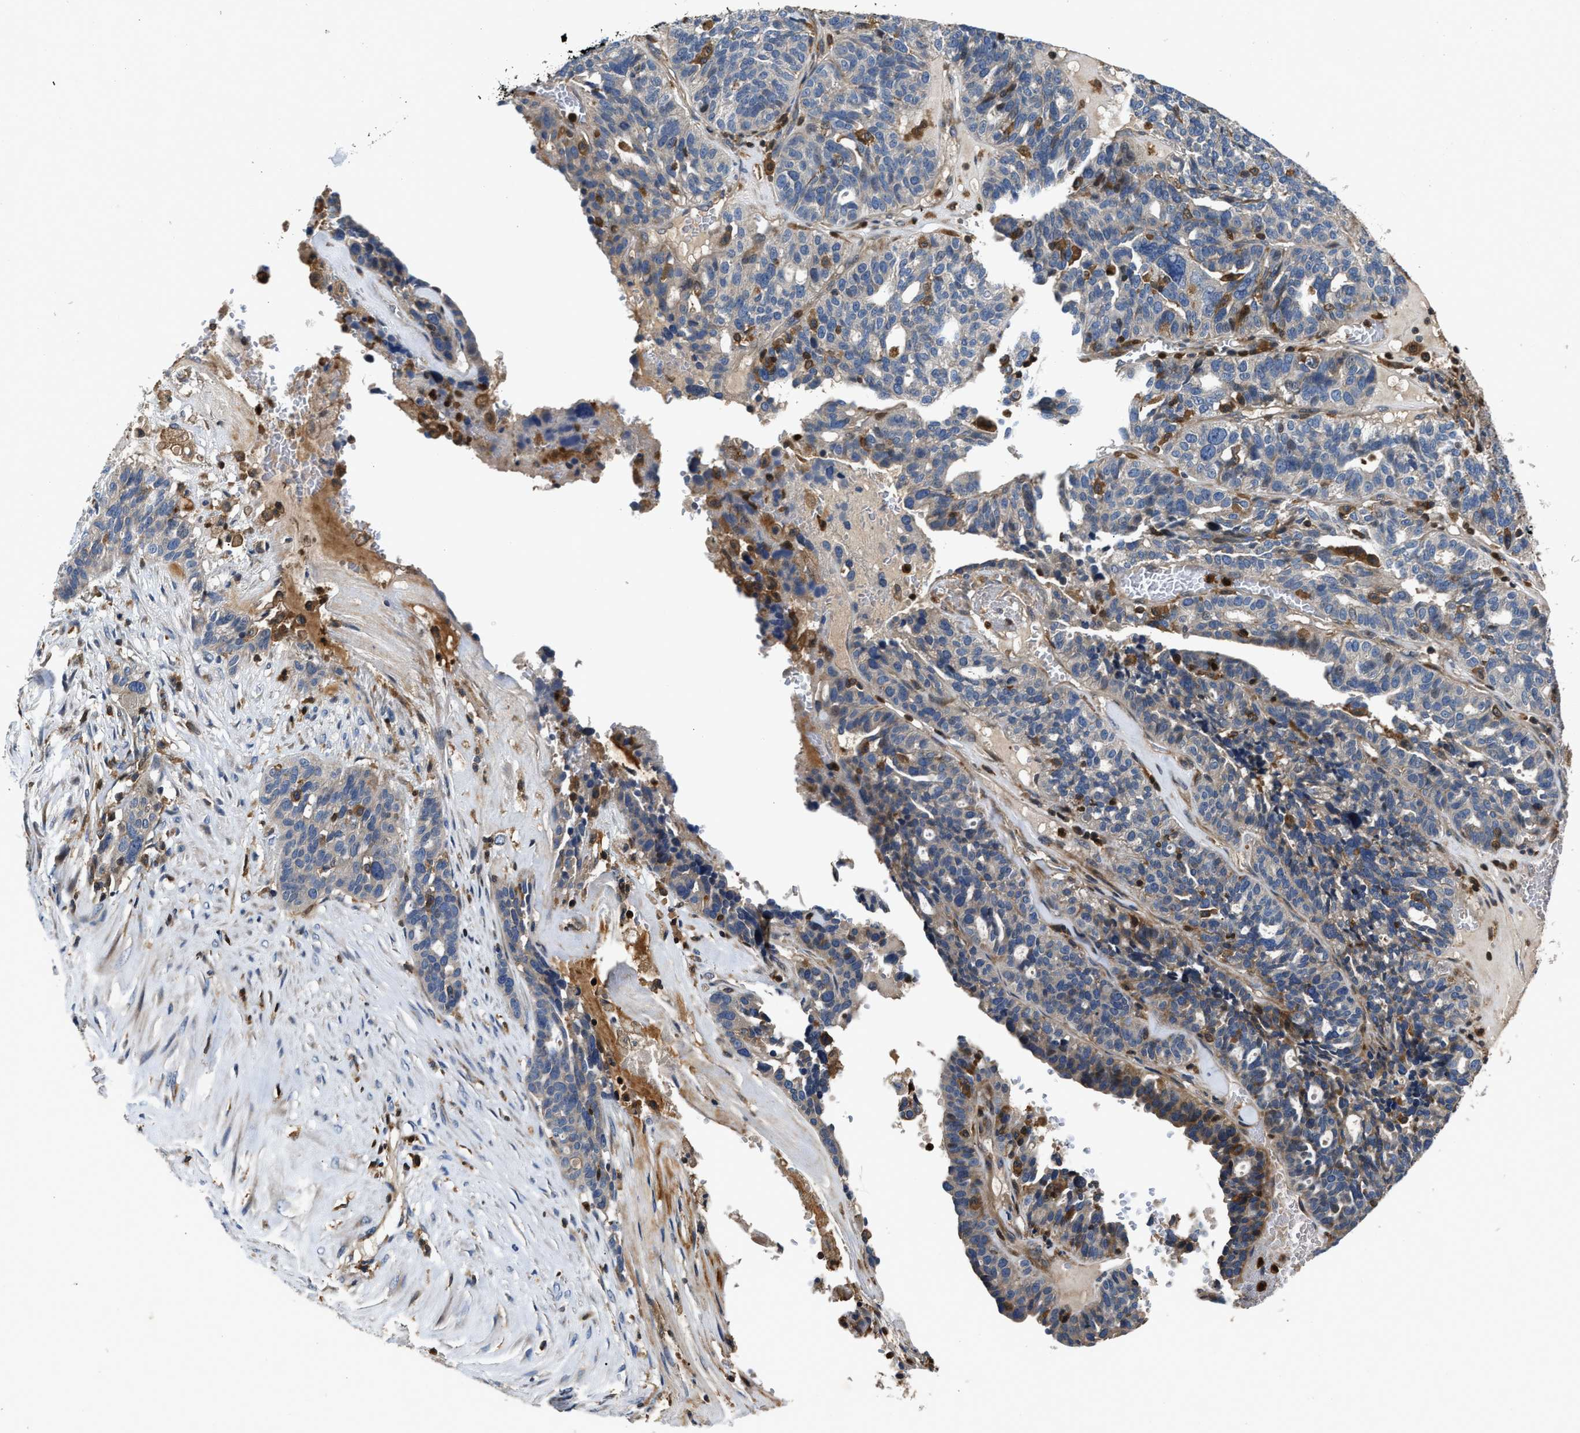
{"staining": {"intensity": "moderate", "quantity": "25%-75%", "location": "cytoplasmic/membranous"}, "tissue": "ovarian cancer", "cell_type": "Tumor cells", "image_type": "cancer", "snomed": [{"axis": "morphology", "description": "Cystadenocarcinoma, serous, NOS"}, {"axis": "topography", "description": "Ovary"}], "caption": "Immunohistochemical staining of human ovarian cancer (serous cystadenocarcinoma) exhibits moderate cytoplasmic/membranous protein staining in about 25%-75% of tumor cells. The staining is performed using DAB (3,3'-diaminobenzidine) brown chromogen to label protein expression. The nuclei are counter-stained blue using hematoxylin.", "gene": "OSTF1", "patient": {"sex": "female", "age": 59}}